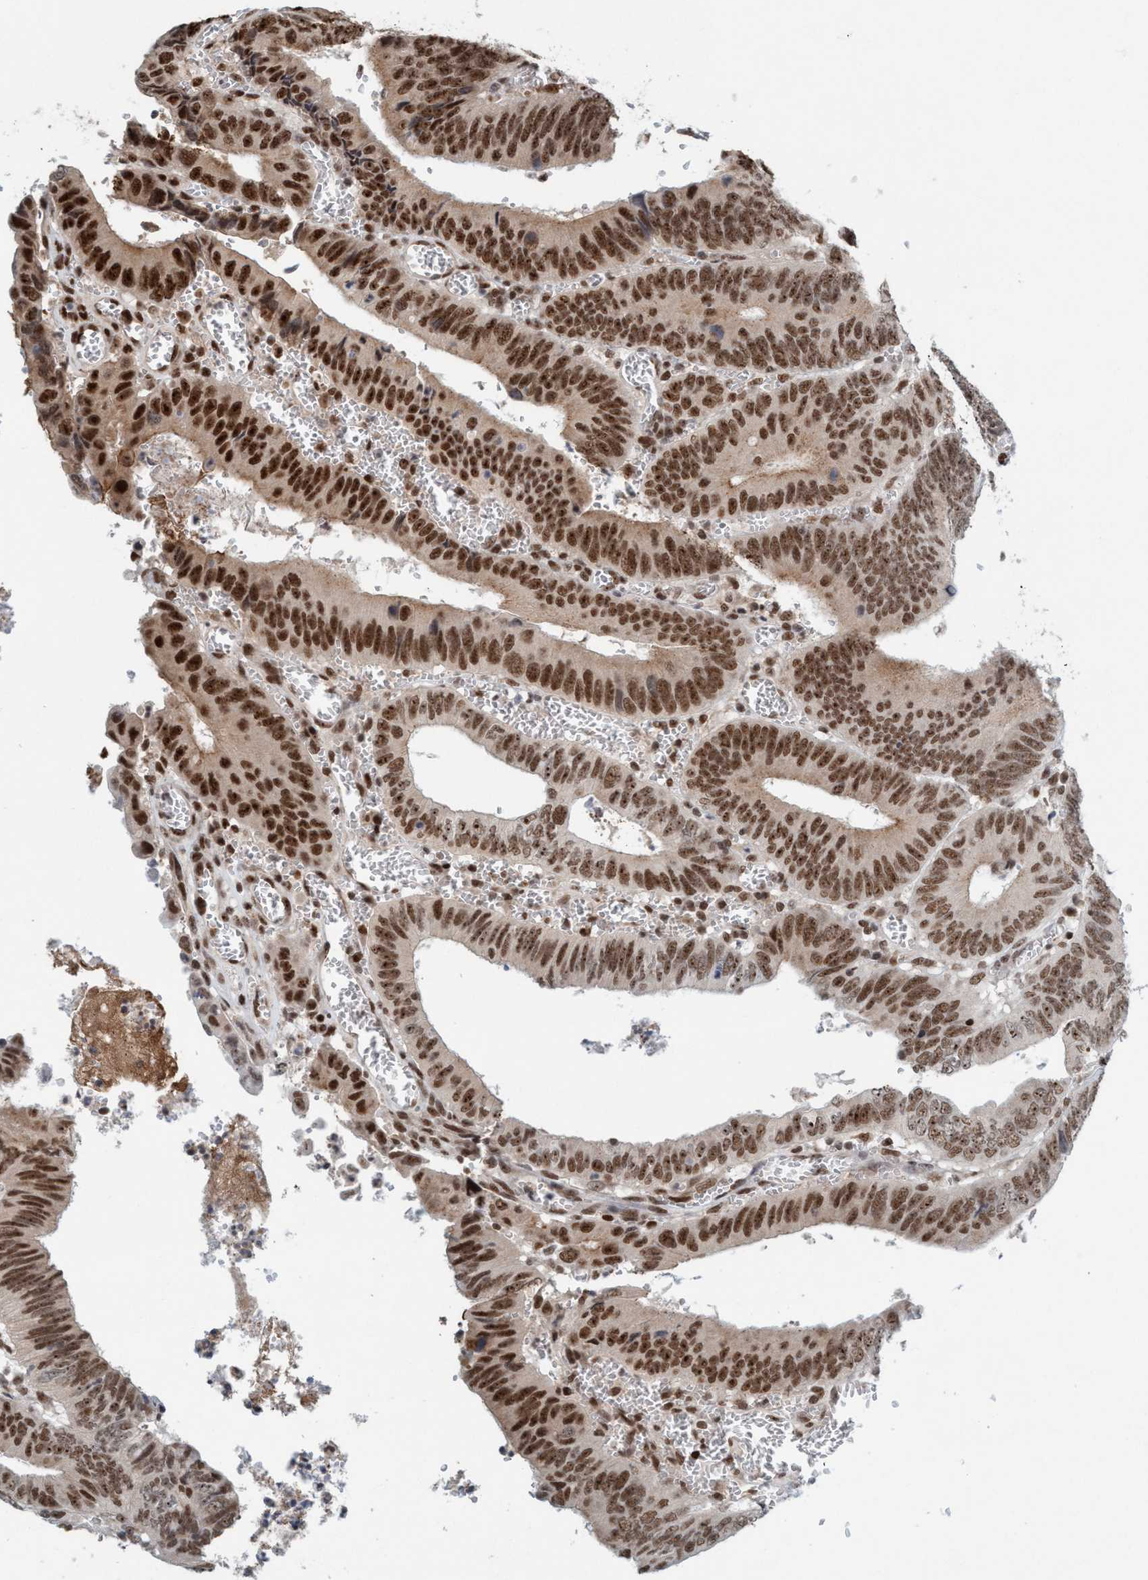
{"staining": {"intensity": "strong", "quantity": ">75%", "location": "nuclear"}, "tissue": "colorectal cancer", "cell_type": "Tumor cells", "image_type": "cancer", "snomed": [{"axis": "morphology", "description": "Inflammation, NOS"}, {"axis": "morphology", "description": "Adenocarcinoma, NOS"}, {"axis": "topography", "description": "Colon"}], "caption": "This photomicrograph displays immunohistochemistry (IHC) staining of human adenocarcinoma (colorectal), with high strong nuclear staining in about >75% of tumor cells.", "gene": "SMCR8", "patient": {"sex": "male", "age": 72}}